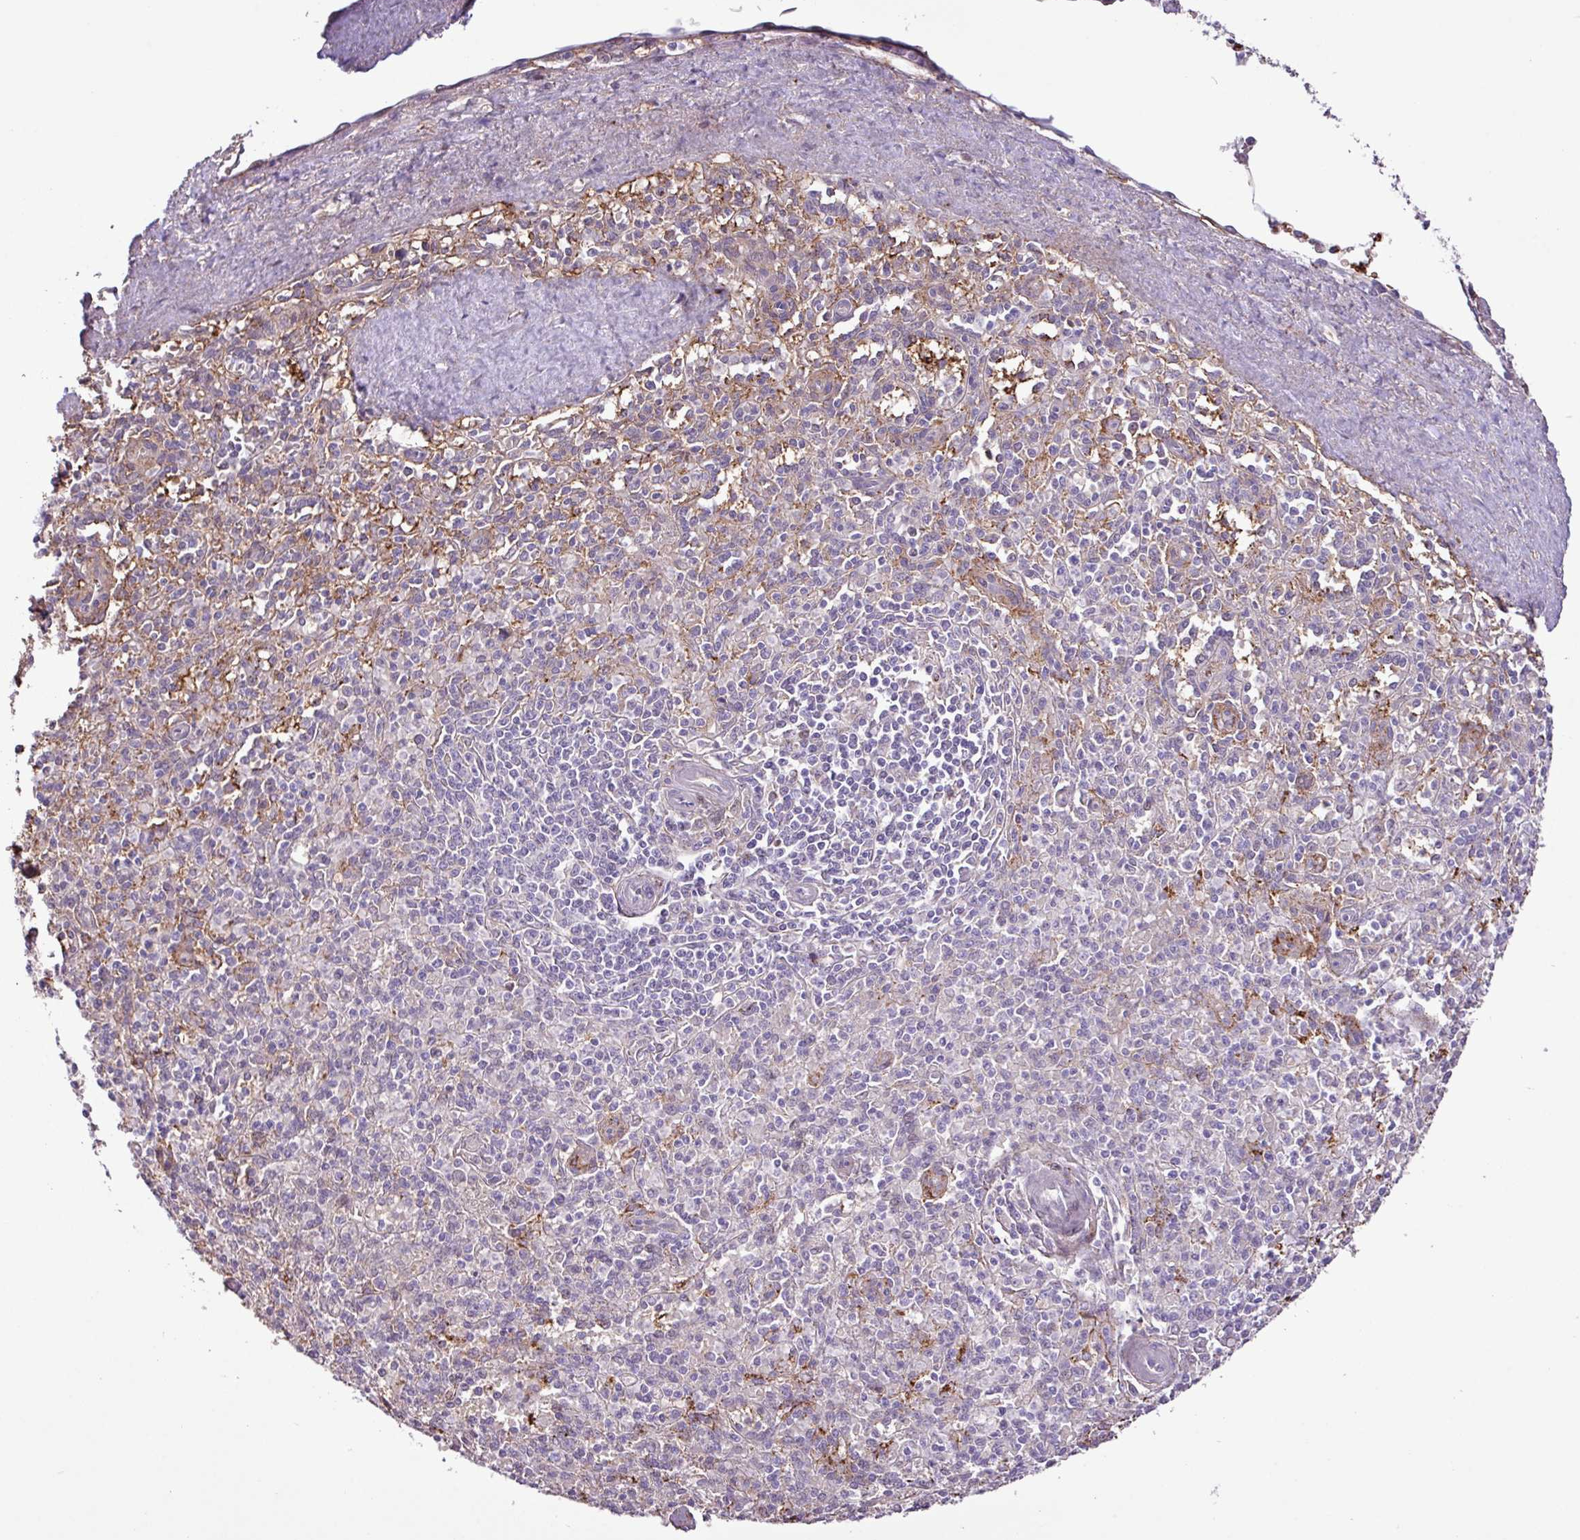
{"staining": {"intensity": "moderate", "quantity": "<25%", "location": "cytoplasmic/membranous"}, "tissue": "spleen", "cell_type": "Cells in red pulp", "image_type": "normal", "snomed": [{"axis": "morphology", "description": "Normal tissue, NOS"}, {"axis": "topography", "description": "Spleen"}], "caption": "Protein expression analysis of benign spleen reveals moderate cytoplasmic/membranous expression in about <25% of cells in red pulp. The protein of interest is shown in brown color, while the nuclei are stained blue.", "gene": "RPP25L", "patient": {"sex": "female", "age": 70}}